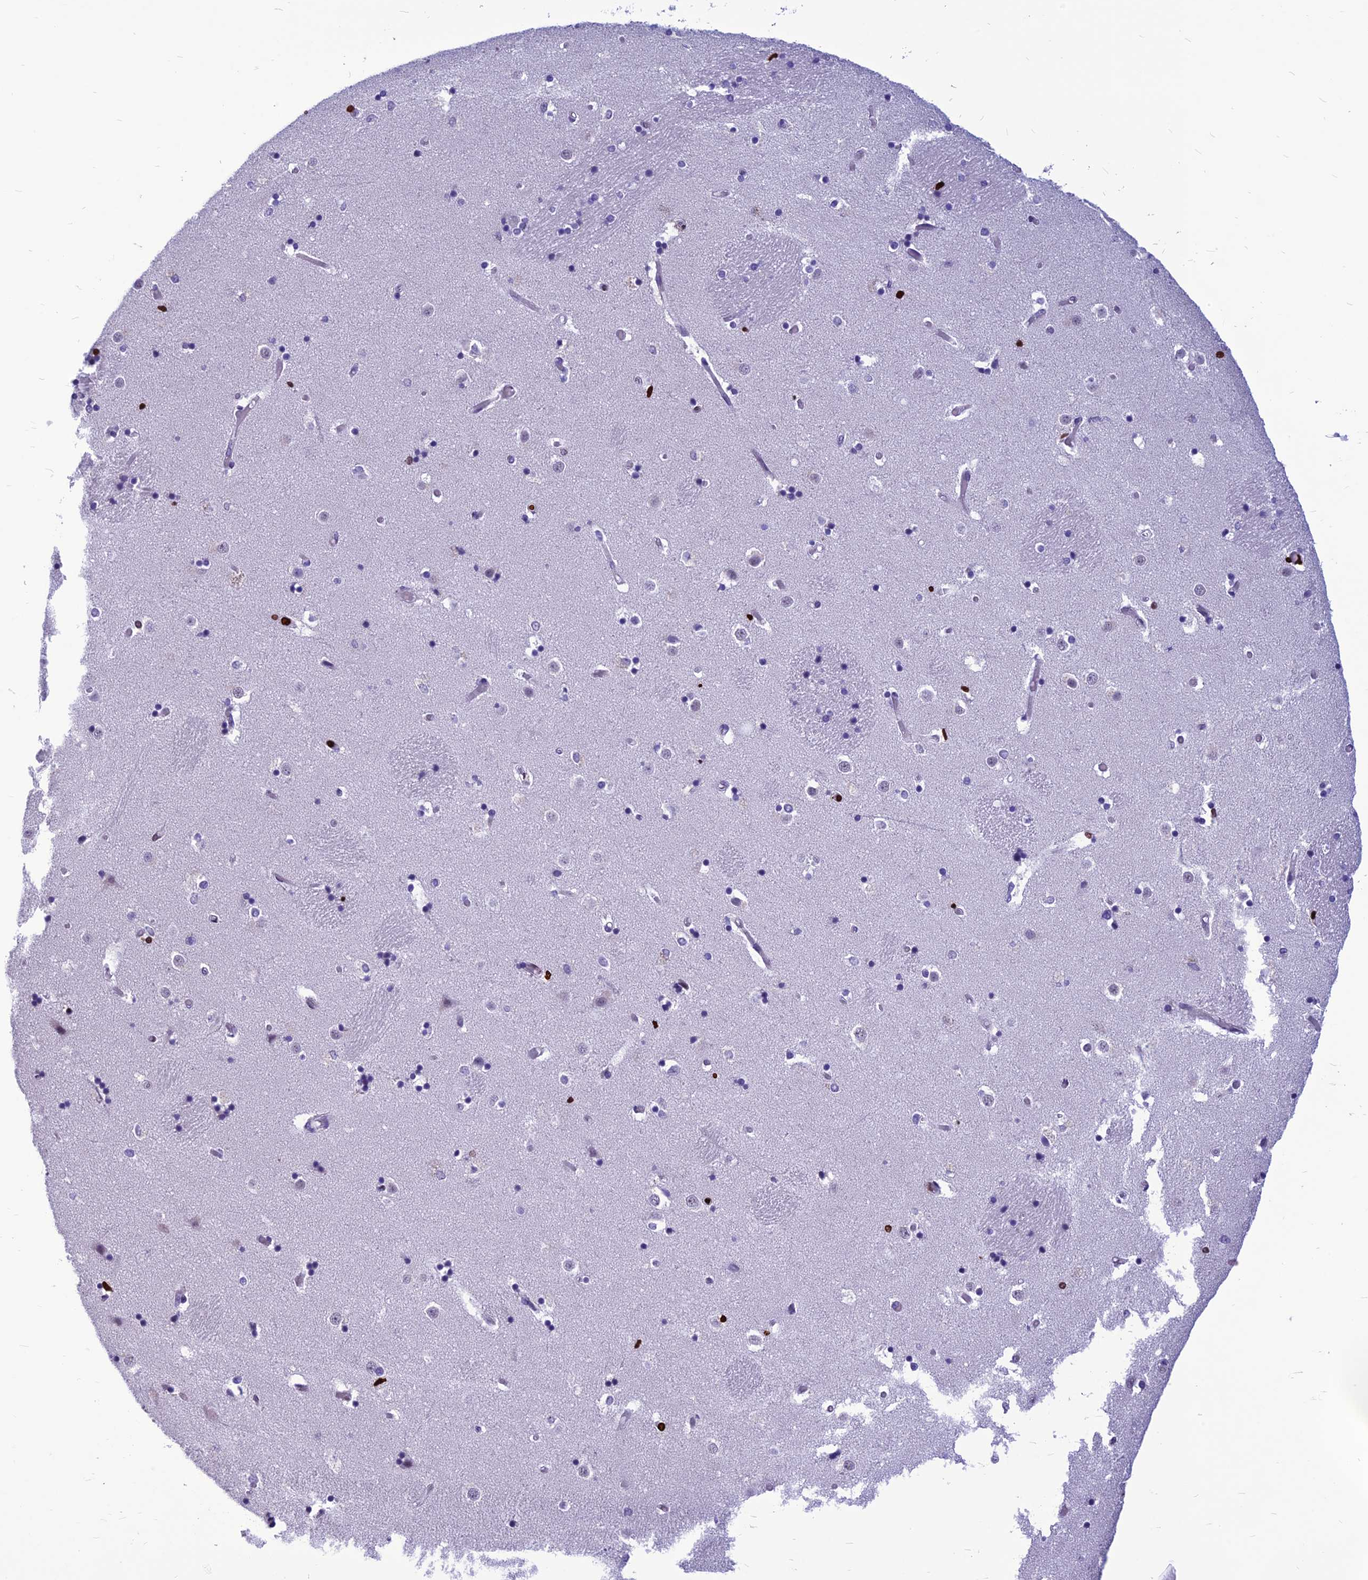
{"staining": {"intensity": "strong", "quantity": "<25%", "location": "nuclear"}, "tissue": "caudate", "cell_type": "Glial cells", "image_type": "normal", "snomed": [{"axis": "morphology", "description": "Normal tissue, NOS"}, {"axis": "topography", "description": "Lateral ventricle wall"}], "caption": "Protein expression analysis of unremarkable caudate demonstrates strong nuclear staining in about <25% of glial cells.", "gene": "AKAP17A", "patient": {"sex": "female", "age": 52}}